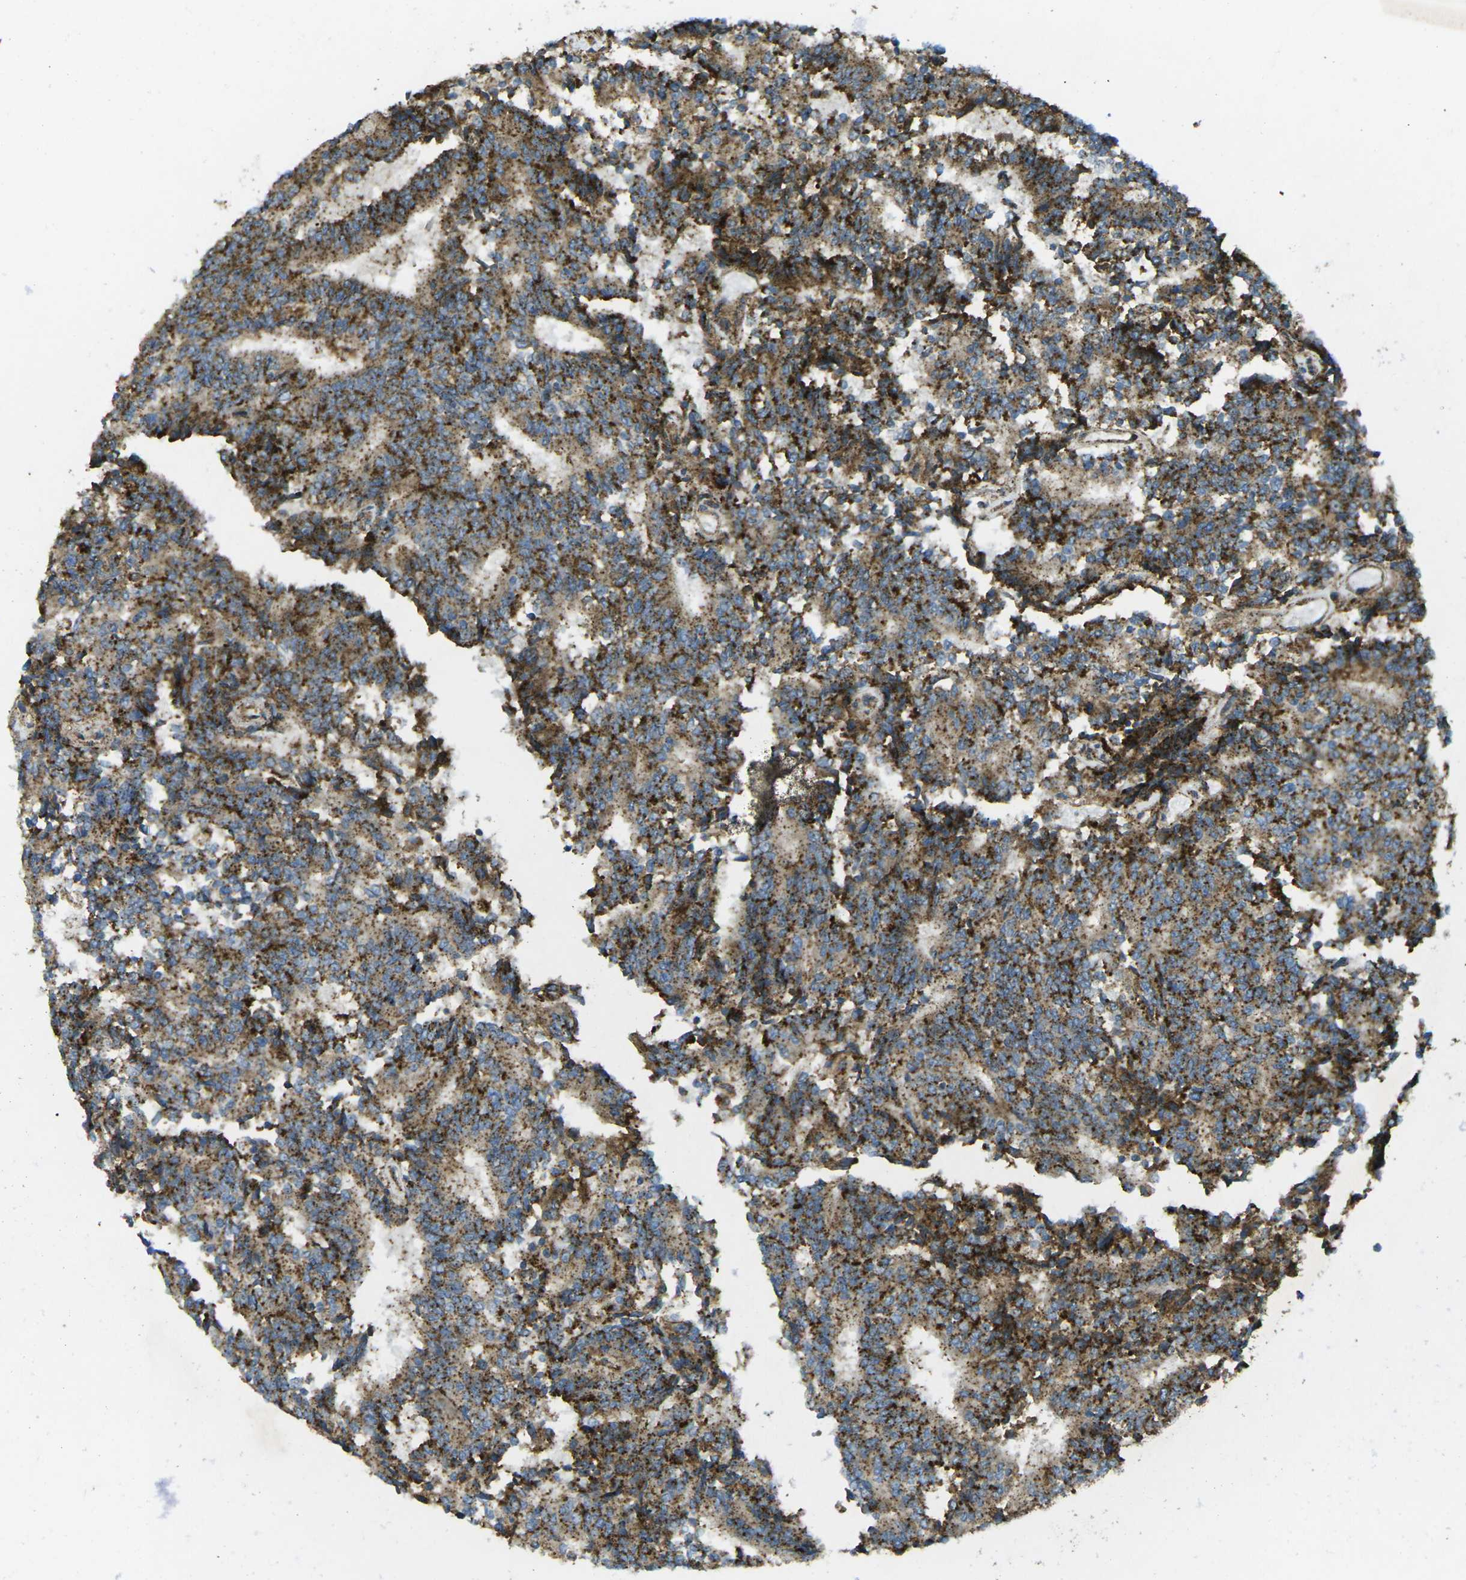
{"staining": {"intensity": "moderate", "quantity": ">75%", "location": "cytoplasmic/membranous"}, "tissue": "prostate cancer", "cell_type": "Tumor cells", "image_type": "cancer", "snomed": [{"axis": "morphology", "description": "Normal tissue, NOS"}, {"axis": "morphology", "description": "Adenocarcinoma, High grade"}, {"axis": "topography", "description": "Prostate"}, {"axis": "topography", "description": "Seminal veicle"}], "caption": "Human prostate cancer stained for a protein (brown) demonstrates moderate cytoplasmic/membranous positive expression in approximately >75% of tumor cells.", "gene": "CHMP3", "patient": {"sex": "male", "age": 55}}